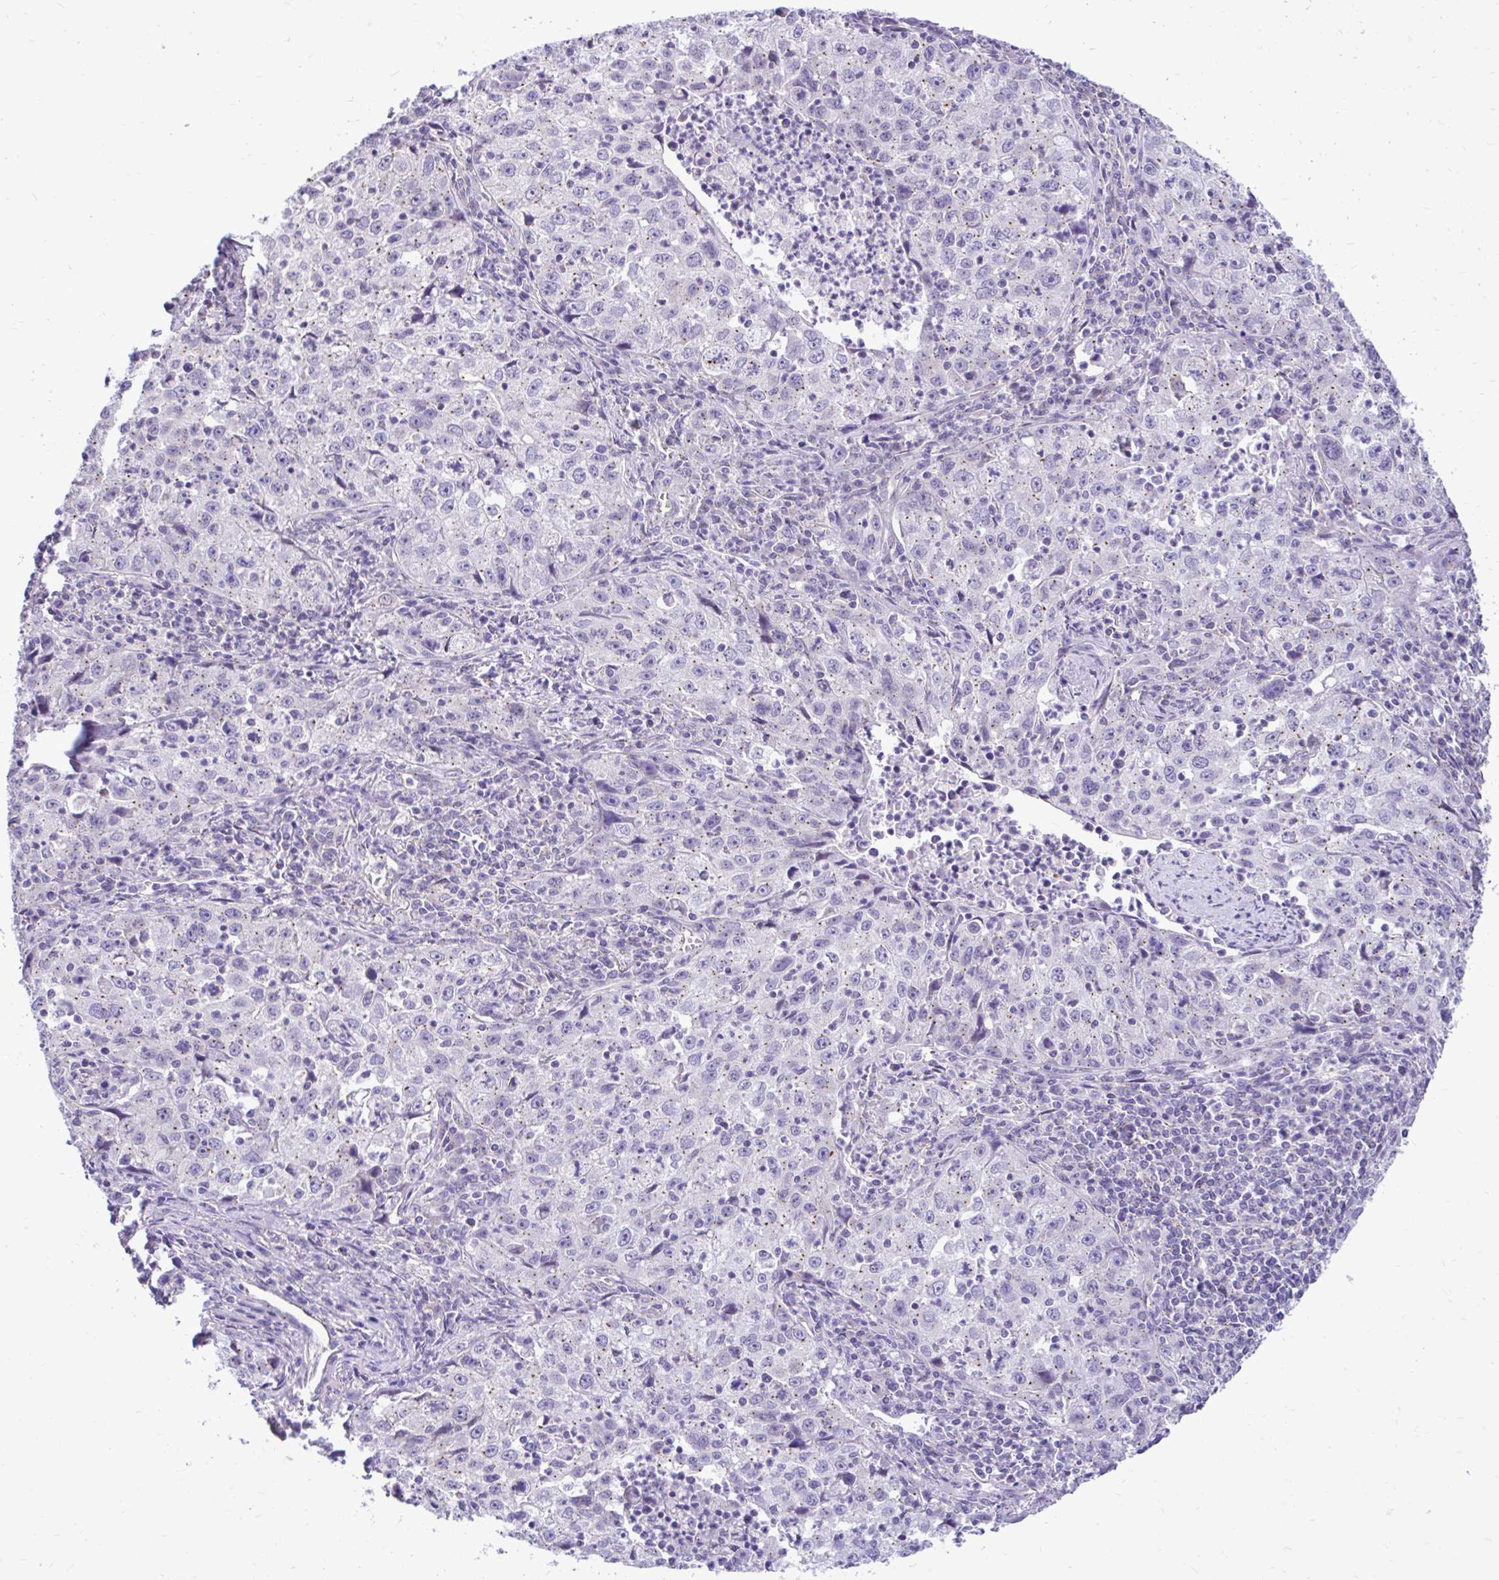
{"staining": {"intensity": "weak", "quantity": "25%-75%", "location": "cytoplasmic/membranous"}, "tissue": "lung cancer", "cell_type": "Tumor cells", "image_type": "cancer", "snomed": [{"axis": "morphology", "description": "Squamous cell carcinoma, NOS"}, {"axis": "topography", "description": "Lung"}], "caption": "A low amount of weak cytoplasmic/membranous staining is present in approximately 25%-75% of tumor cells in lung squamous cell carcinoma tissue.", "gene": "CEACAM18", "patient": {"sex": "male", "age": 71}}